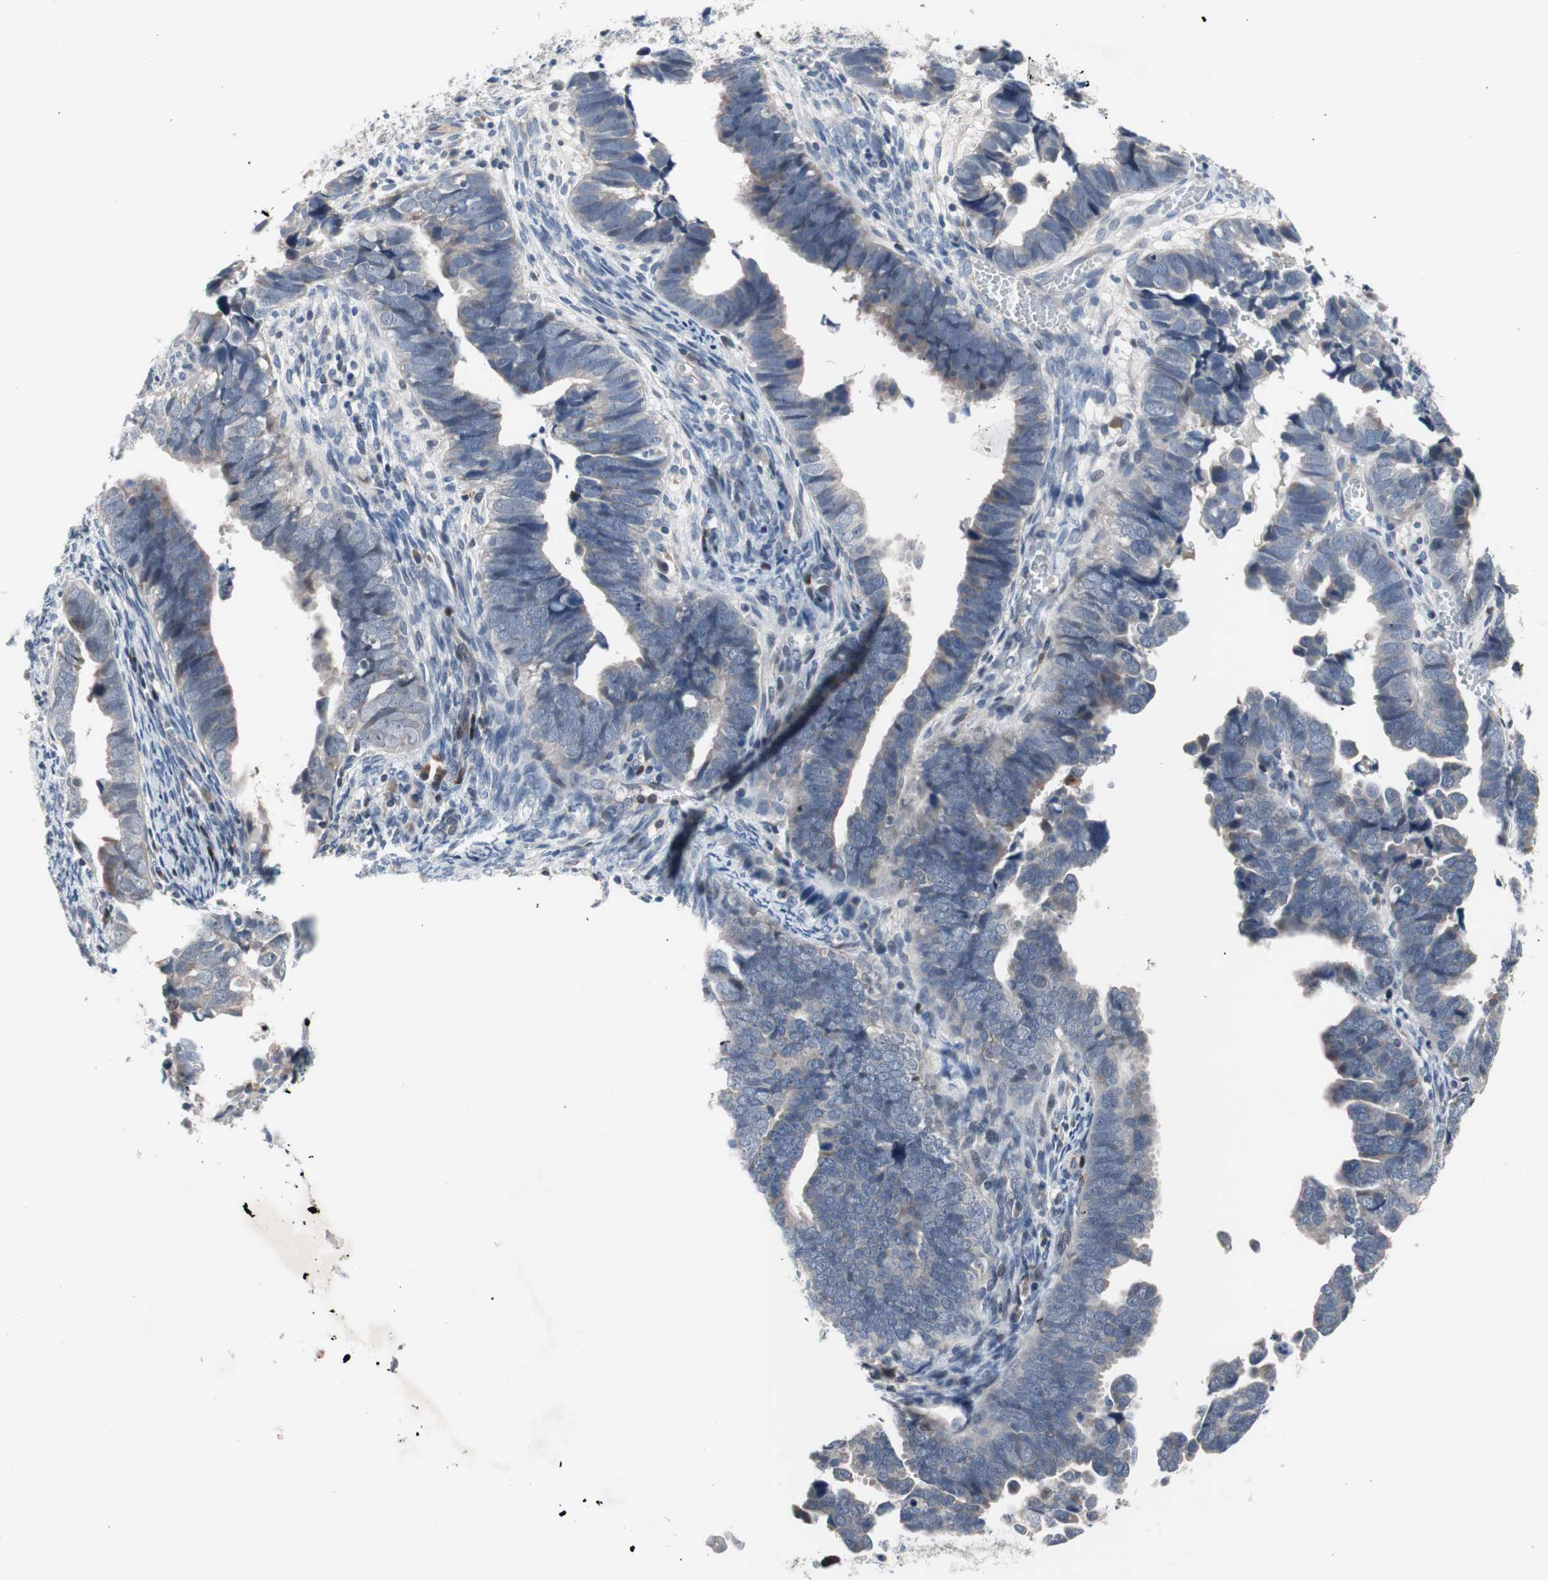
{"staining": {"intensity": "weak", "quantity": "<25%", "location": "cytoplasmic/membranous"}, "tissue": "endometrial cancer", "cell_type": "Tumor cells", "image_type": "cancer", "snomed": [{"axis": "morphology", "description": "Adenocarcinoma, NOS"}, {"axis": "topography", "description": "Endometrium"}], "caption": "Endometrial cancer (adenocarcinoma) was stained to show a protein in brown. There is no significant expression in tumor cells. Nuclei are stained in blue.", "gene": "MUTYH", "patient": {"sex": "female", "age": 75}}